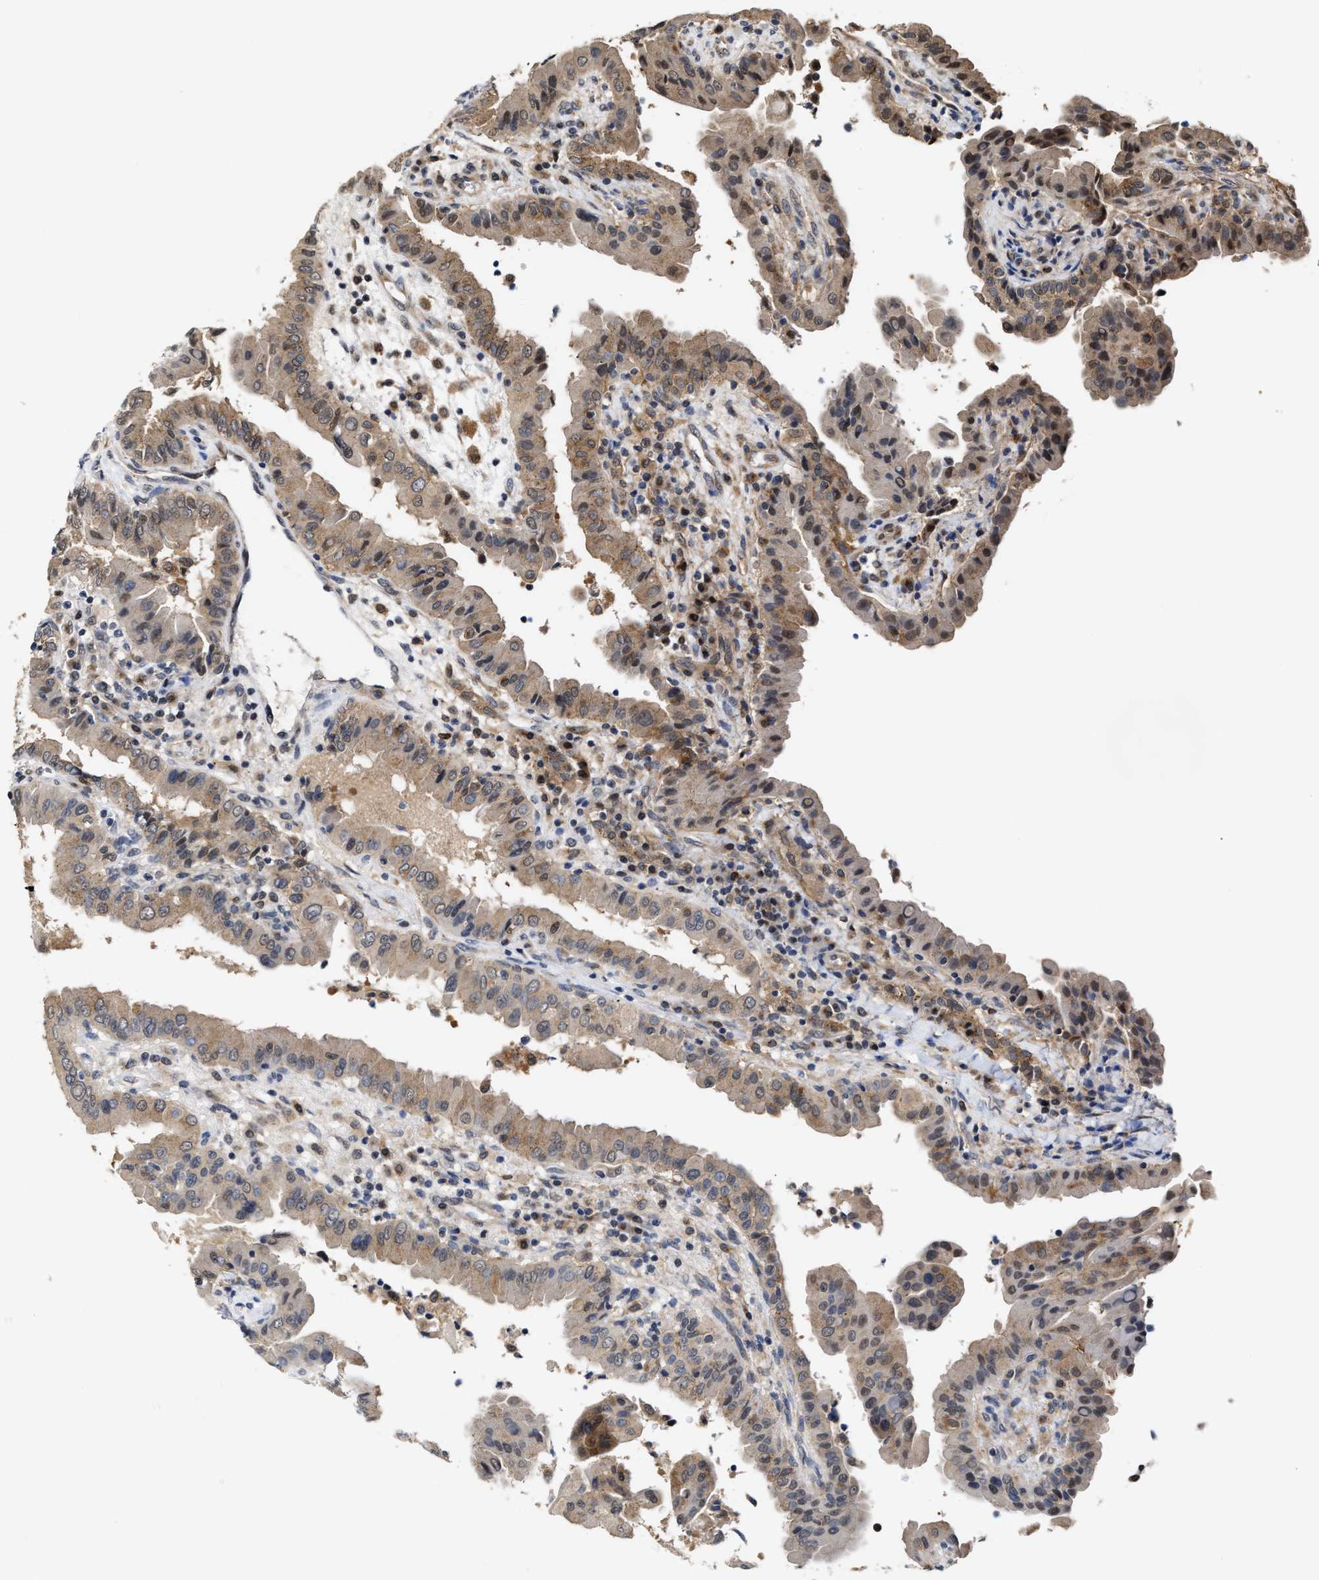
{"staining": {"intensity": "moderate", "quantity": ">75%", "location": "cytoplasmic/membranous"}, "tissue": "thyroid cancer", "cell_type": "Tumor cells", "image_type": "cancer", "snomed": [{"axis": "morphology", "description": "Papillary adenocarcinoma, NOS"}, {"axis": "topography", "description": "Thyroid gland"}], "caption": "Human thyroid cancer stained with a protein marker shows moderate staining in tumor cells.", "gene": "CLIP2", "patient": {"sex": "male", "age": 33}}